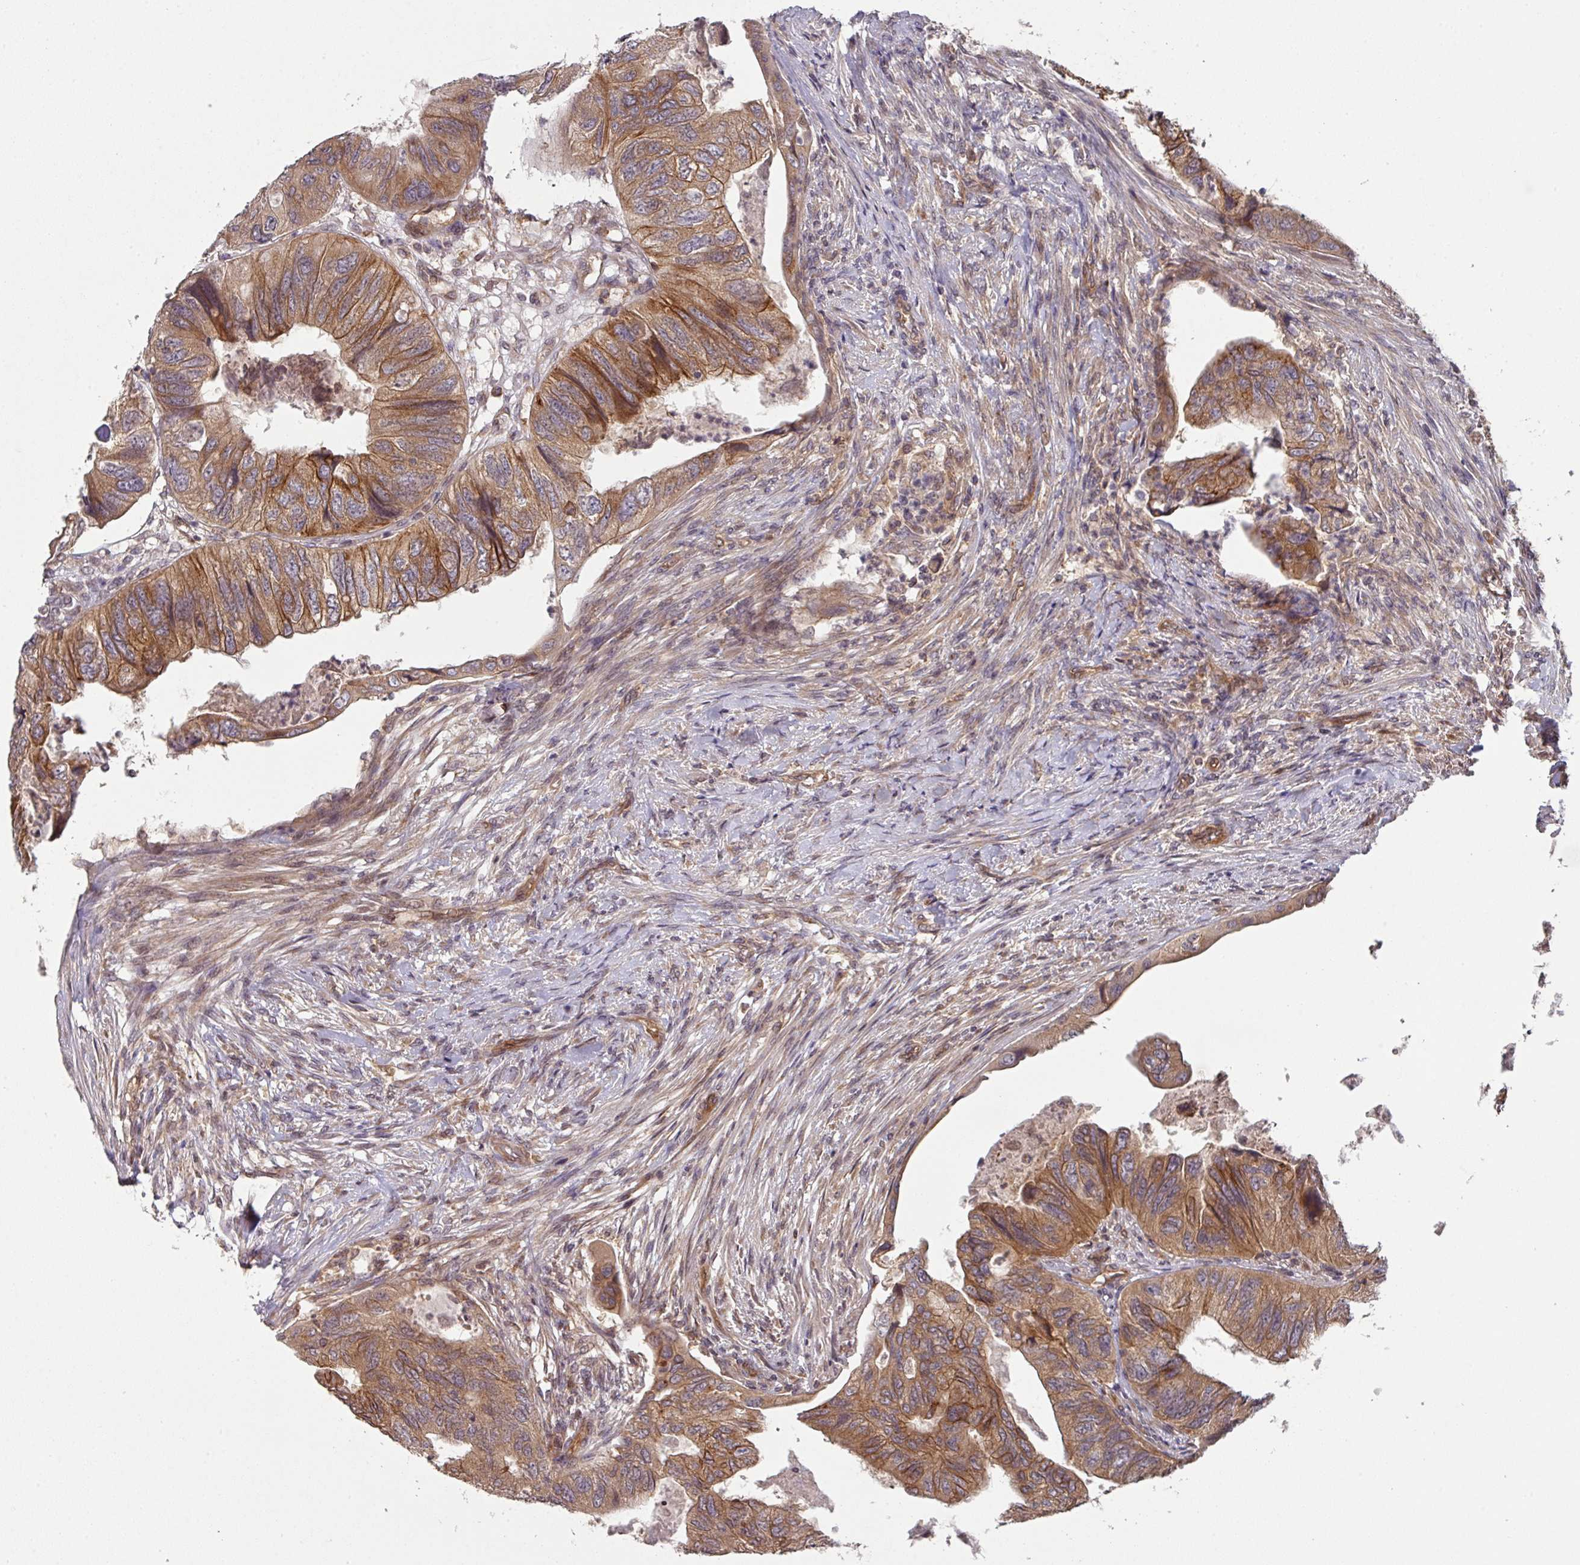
{"staining": {"intensity": "strong", "quantity": ">75%", "location": "cytoplasmic/membranous"}, "tissue": "colorectal cancer", "cell_type": "Tumor cells", "image_type": "cancer", "snomed": [{"axis": "morphology", "description": "Adenocarcinoma, NOS"}, {"axis": "topography", "description": "Rectum"}], "caption": "High-power microscopy captured an IHC image of colorectal adenocarcinoma, revealing strong cytoplasmic/membranous staining in about >75% of tumor cells. (DAB IHC, brown staining for protein, blue staining for nuclei).", "gene": "CYFIP2", "patient": {"sex": "male", "age": 63}}